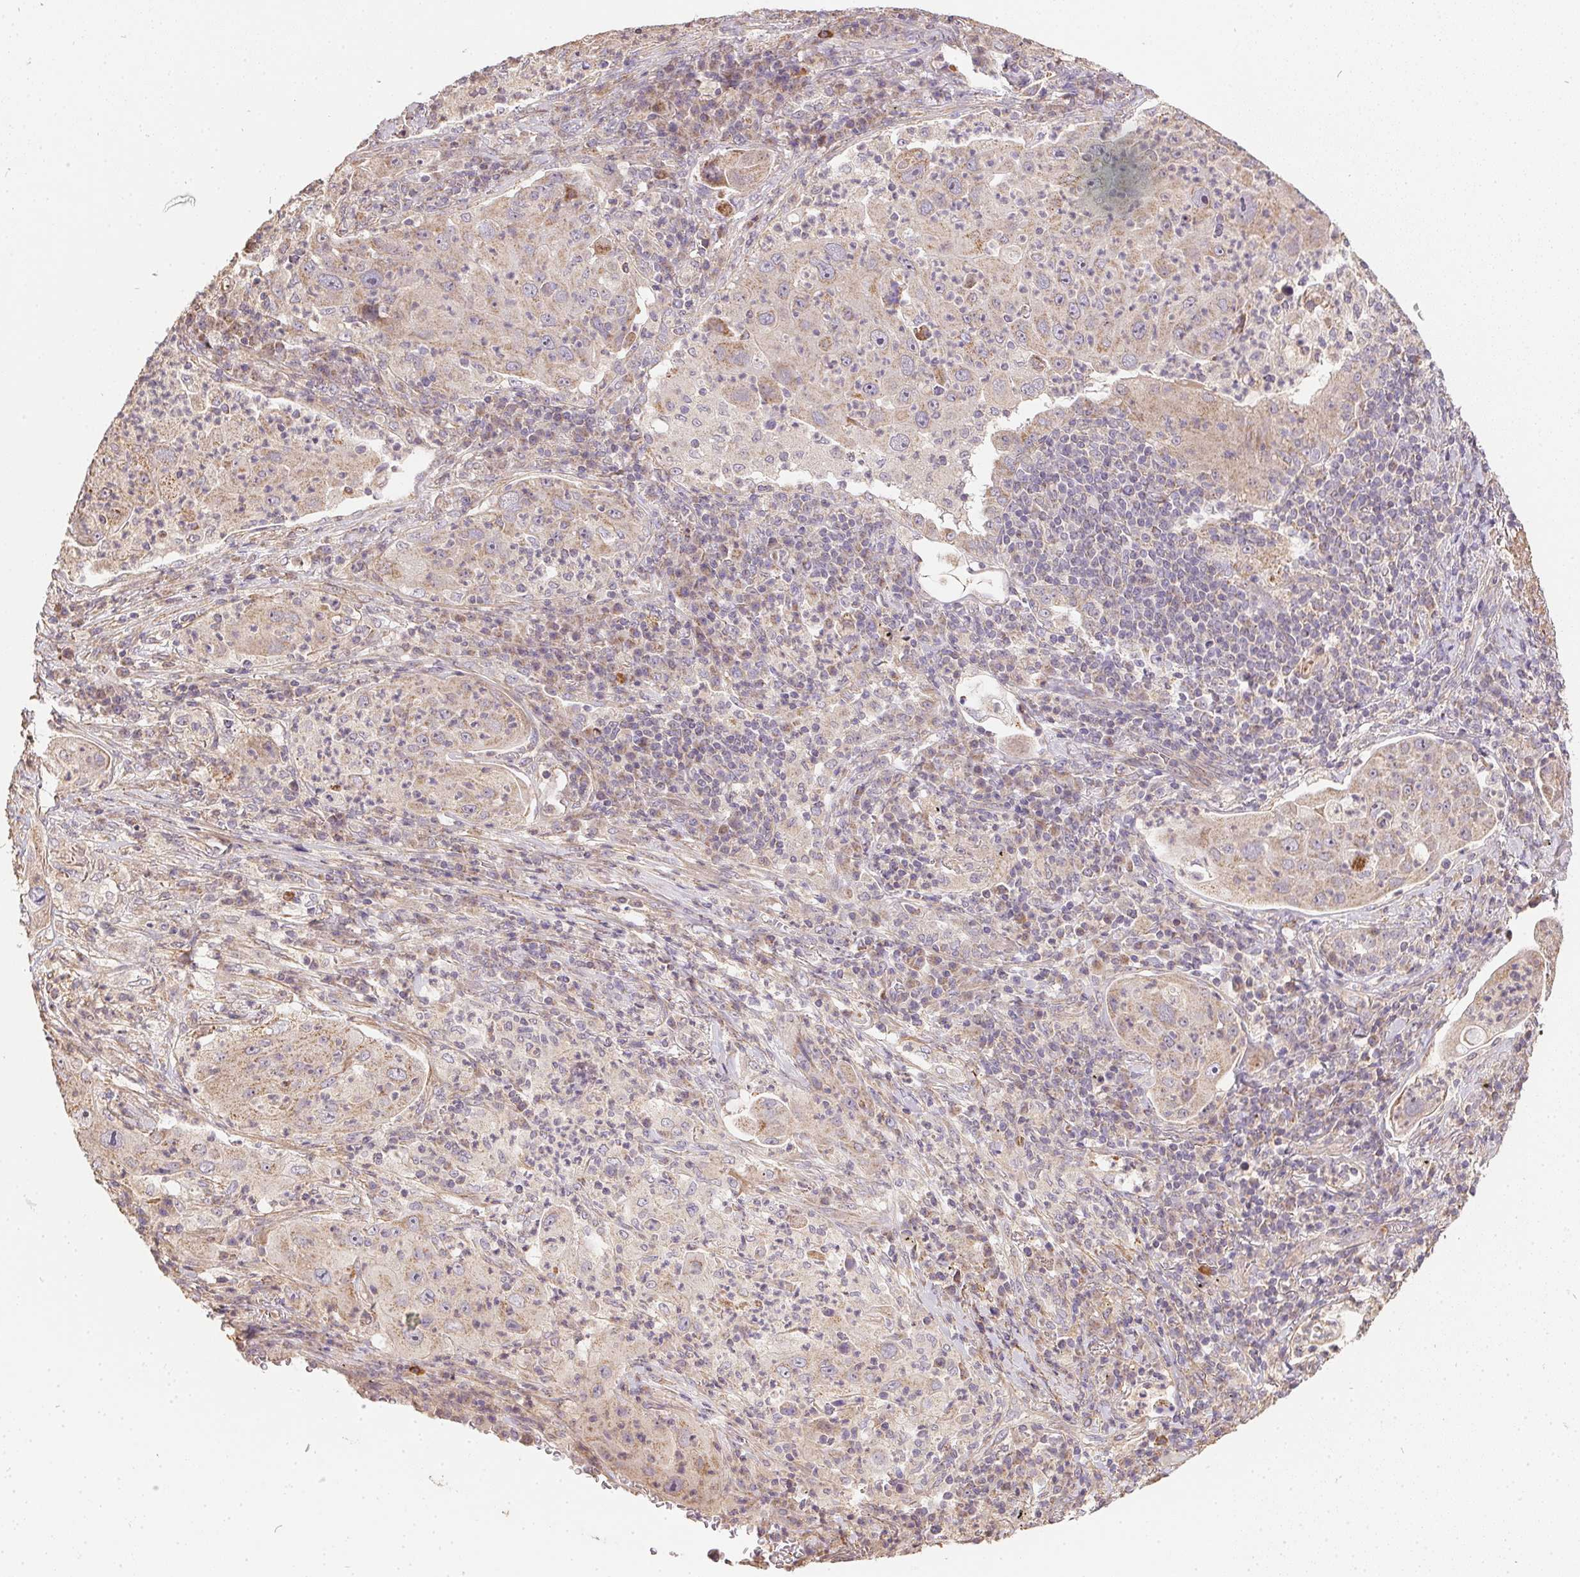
{"staining": {"intensity": "weak", "quantity": "<25%", "location": "cytoplasmic/membranous"}, "tissue": "lung cancer", "cell_type": "Tumor cells", "image_type": "cancer", "snomed": [{"axis": "morphology", "description": "Squamous cell carcinoma, NOS"}, {"axis": "topography", "description": "Lung"}], "caption": "An immunohistochemistry histopathology image of lung squamous cell carcinoma is shown. There is no staining in tumor cells of lung squamous cell carcinoma. Brightfield microscopy of immunohistochemistry stained with DAB (3,3'-diaminobenzidine) (brown) and hematoxylin (blue), captured at high magnification.", "gene": "REV3L", "patient": {"sex": "female", "age": 59}}